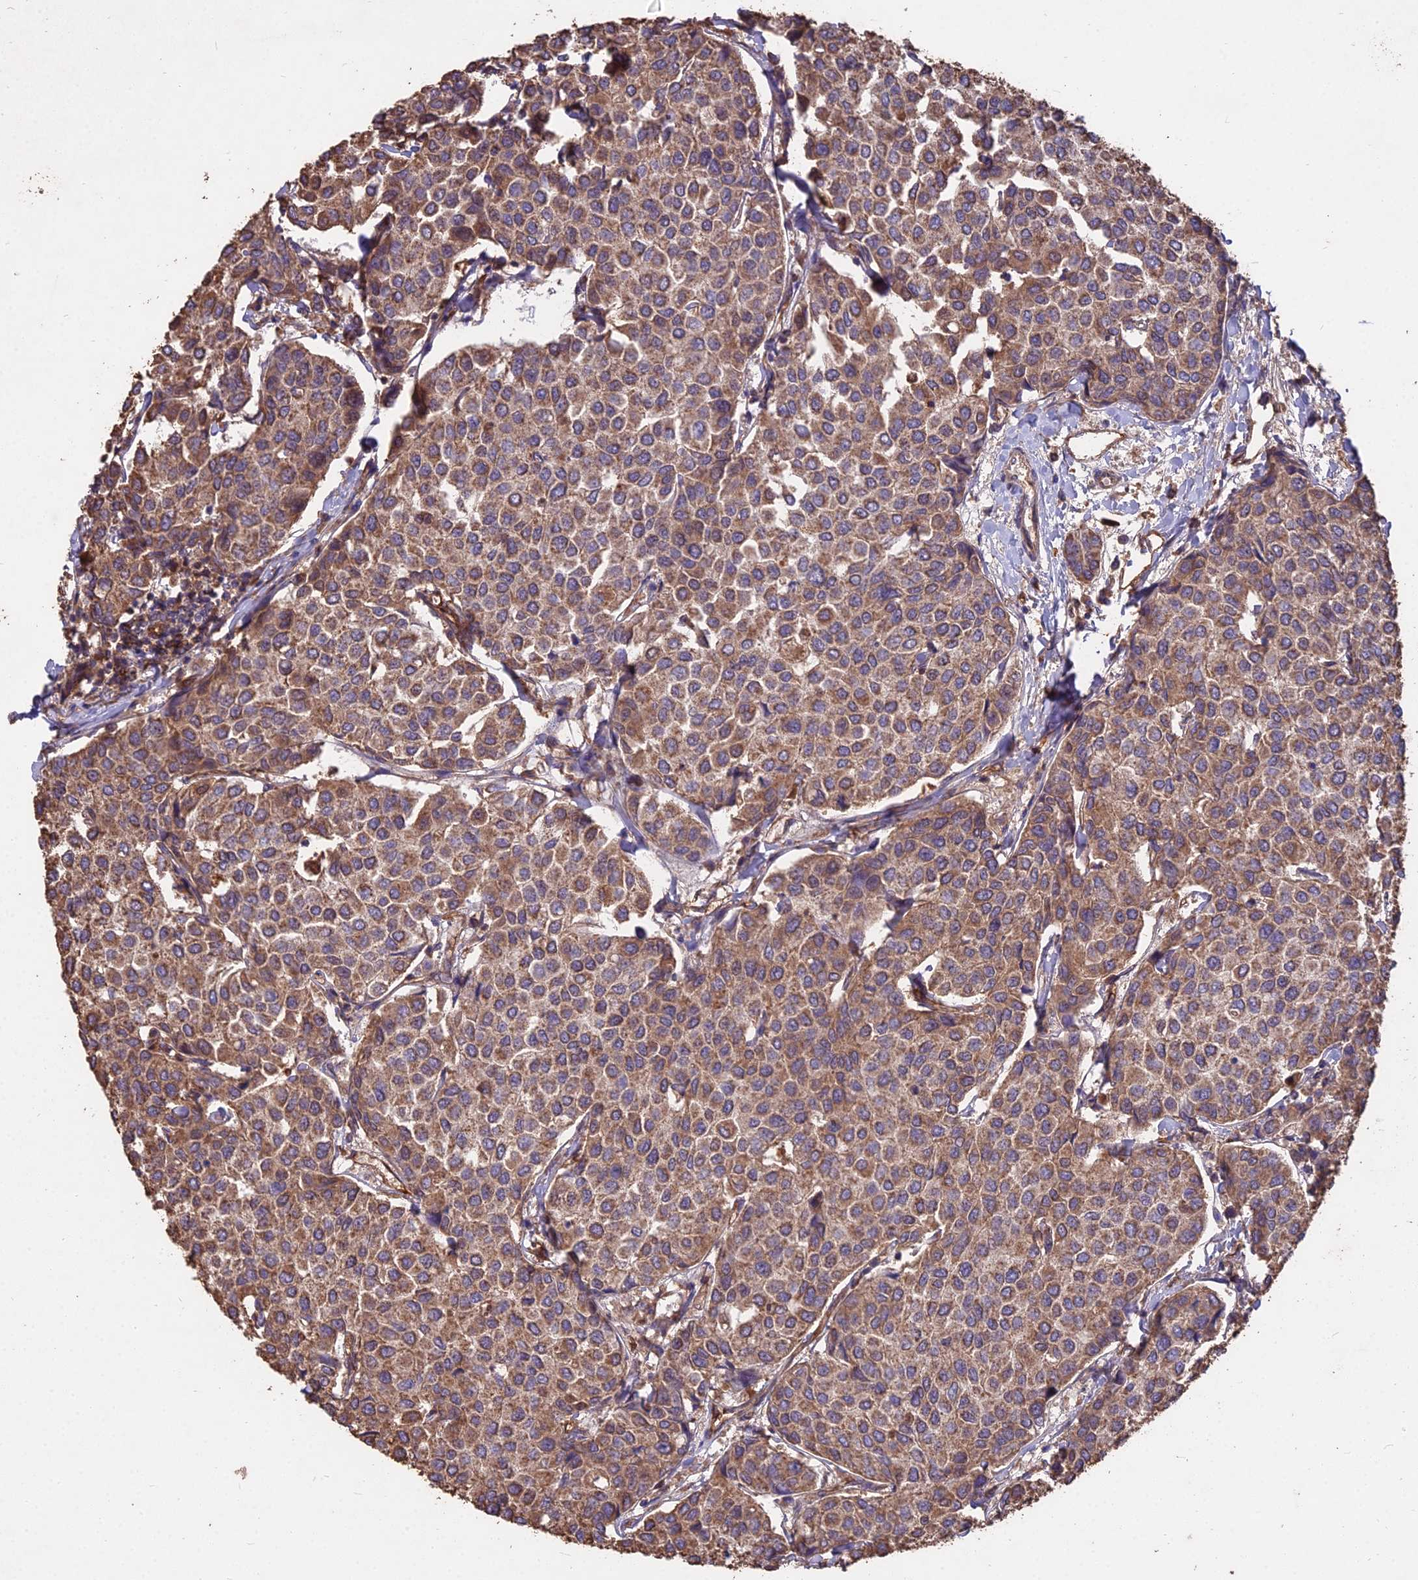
{"staining": {"intensity": "moderate", "quantity": ">75%", "location": "cytoplasmic/membranous"}, "tissue": "breast cancer", "cell_type": "Tumor cells", "image_type": "cancer", "snomed": [{"axis": "morphology", "description": "Duct carcinoma"}, {"axis": "topography", "description": "Breast"}], "caption": "Breast cancer stained for a protein displays moderate cytoplasmic/membranous positivity in tumor cells. Using DAB (3,3'-diaminobenzidine) (brown) and hematoxylin (blue) stains, captured at high magnification using brightfield microscopy.", "gene": "CEMIP2", "patient": {"sex": "female", "age": 55}}